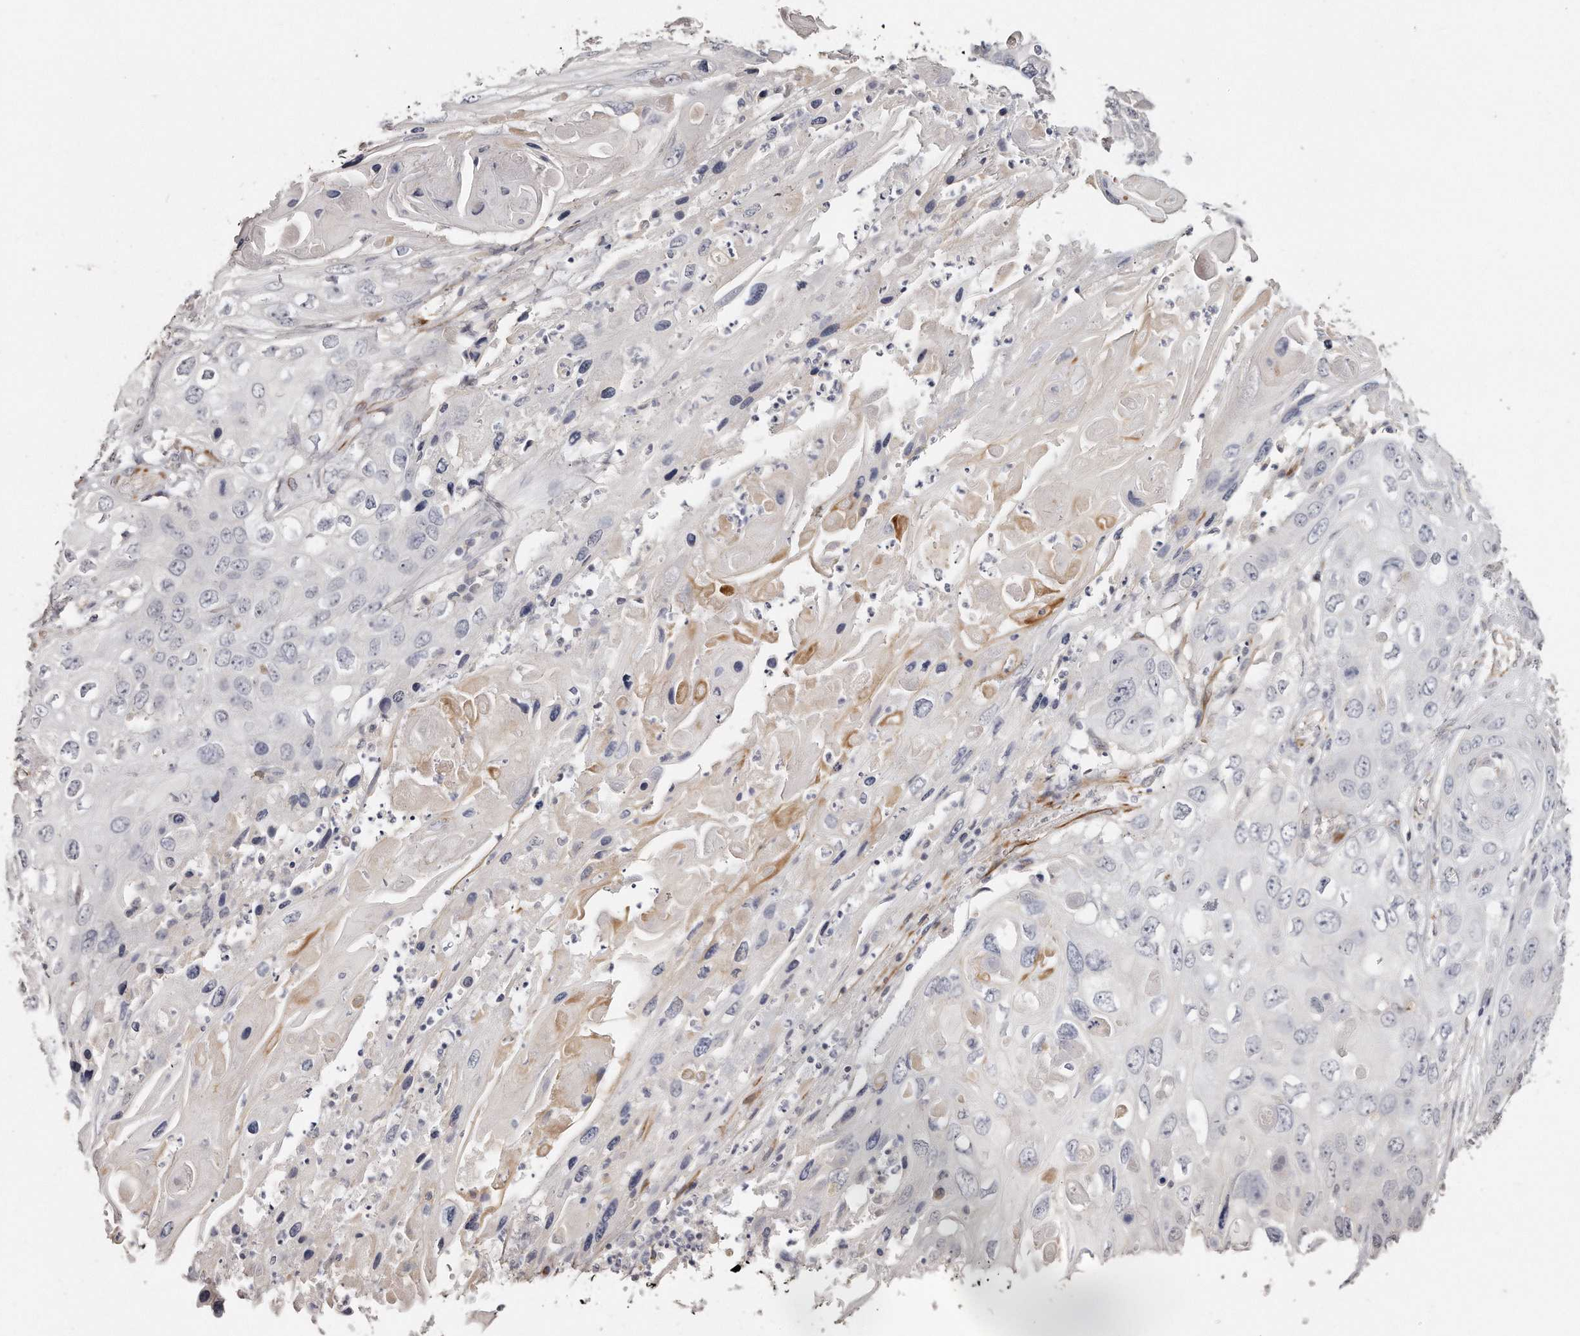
{"staining": {"intensity": "negative", "quantity": "none", "location": "none"}, "tissue": "skin cancer", "cell_type": "Tumor cells", "image_type": "cancer", "snomed": [{"axis": "morphology", "description": "Squamous cell carcinoma, NOS"}, {"axis": "topography", "description": "Skin"}], "caption": "Photomicrograph shows no significant protein staining in tumor cells of squamous cell carcinoma (skin).", "gene": "ZYG11A", "patient": {"sex": "male", "age": 55}}